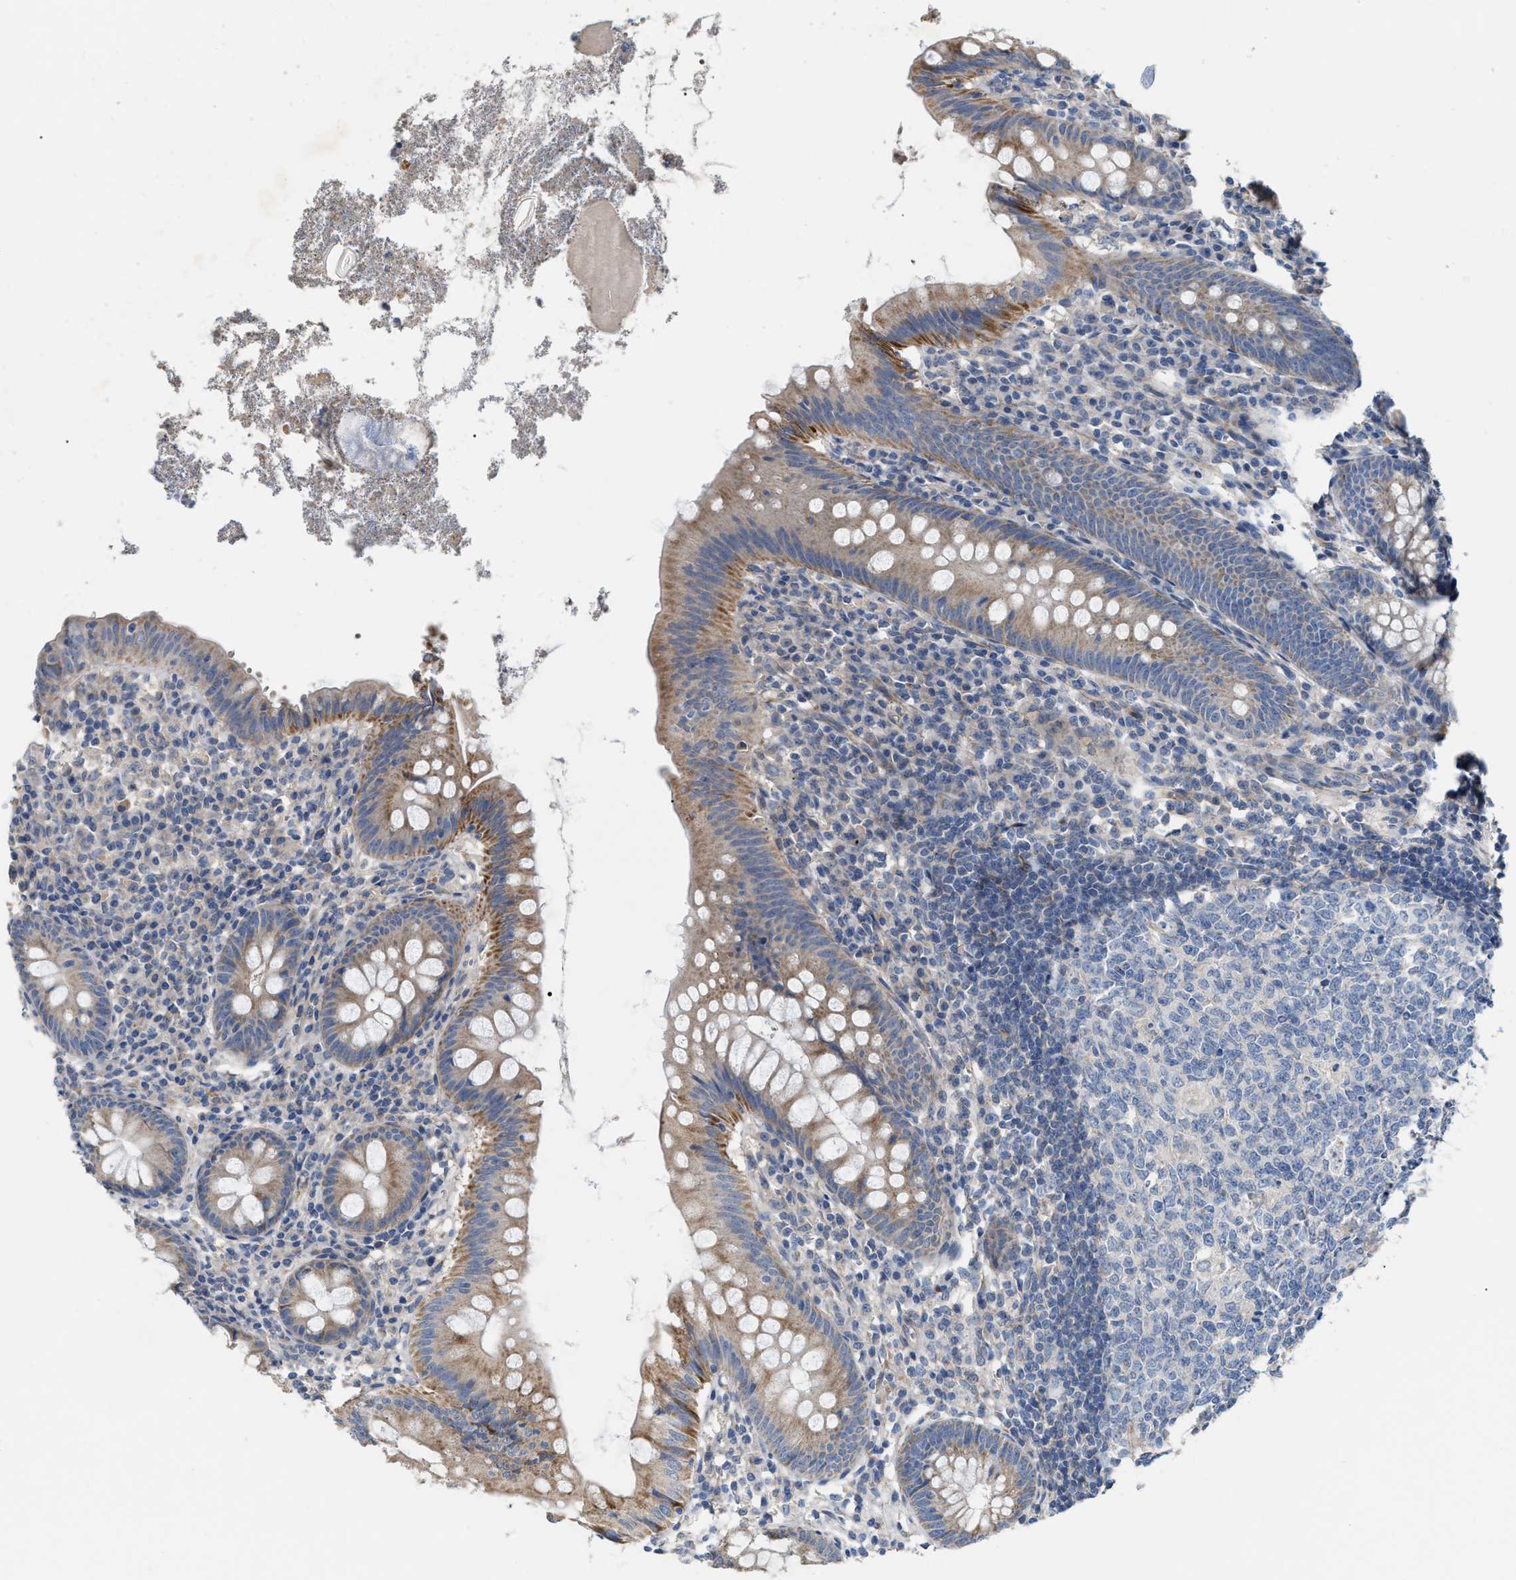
{"staining": {"intensity": "moderate", "quantity": ">75%", "location": "cytoplasmic/membranous"}, "tissue": "appendix", "cell_type": "Glandular cells", "image_type": "normal", "snomed": [{"axis": "morphology", "description": "Normal tissue, NOS"}, {"axis": "topography", "description": "Appendix"}], "caption": "Moderate cytoplasmic/membranous protein staining is identified in approximately >75% of glandular cells in appendix. (IHC, brightfield microscopy, high magnification).", "gene": "DHX58", "patient": {"sex": "male", "age": 56}}